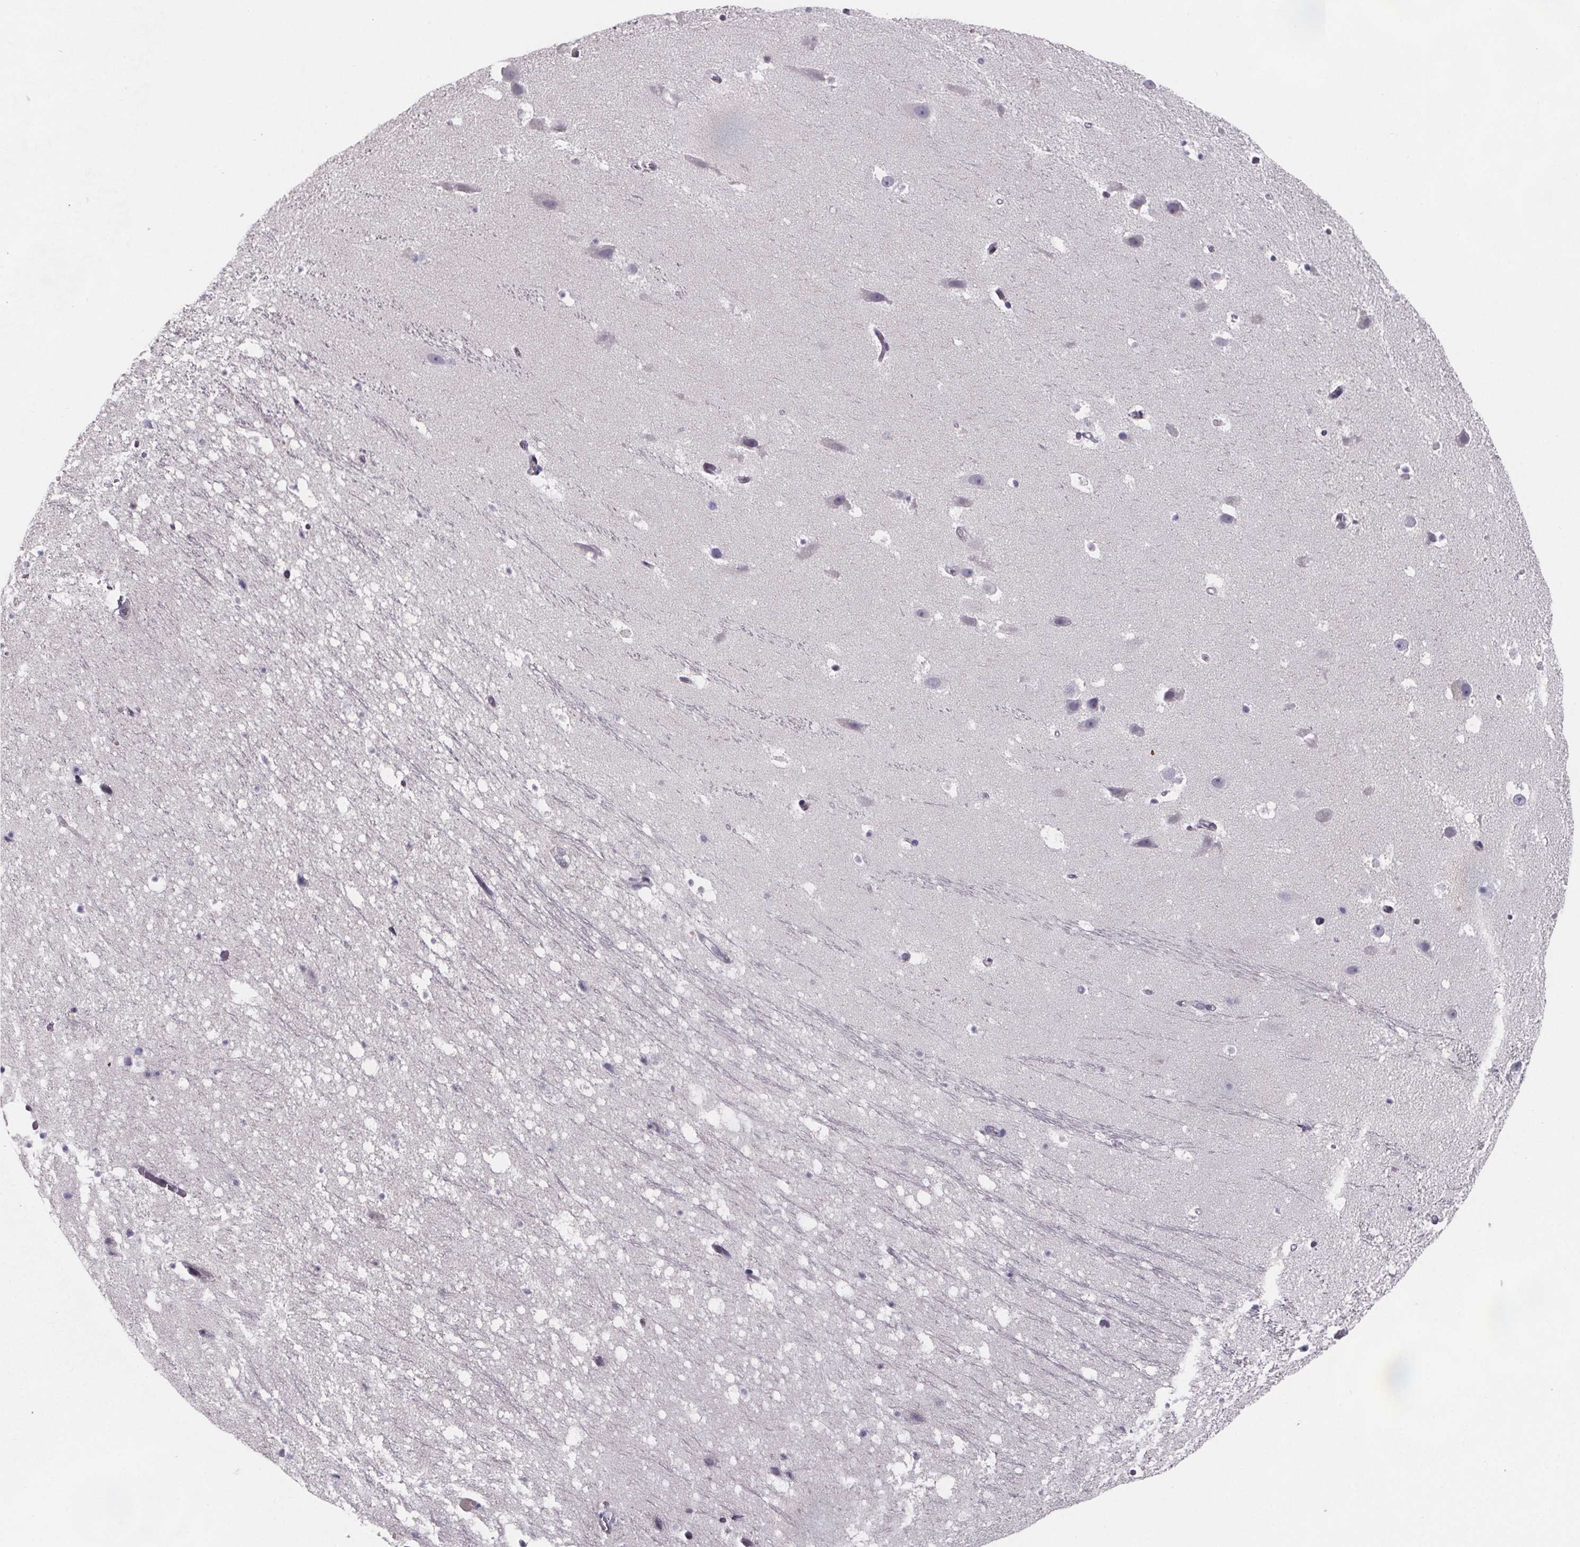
{"staining": {"intensity": "negative", "quantity": "none", "location": "none"}, "tissue": "hippocampus", "cell_type": "Glial cells", "image_type": "normal", "snomed": [{"axis": "morphology", "description": "Normal tissue, NOS"}, {"axis": "topography", "description": "Hippocampus"}], "caption": "Immunohistochemical staining of benign hippocampus exhibits no significant expression in glial cells. (Brightfield microscopy of DAB (3,3'-diaminobenzidine) IHC at high magnification).", "gene": "PAH", "patient": {"sex": "male", "age": 26}}